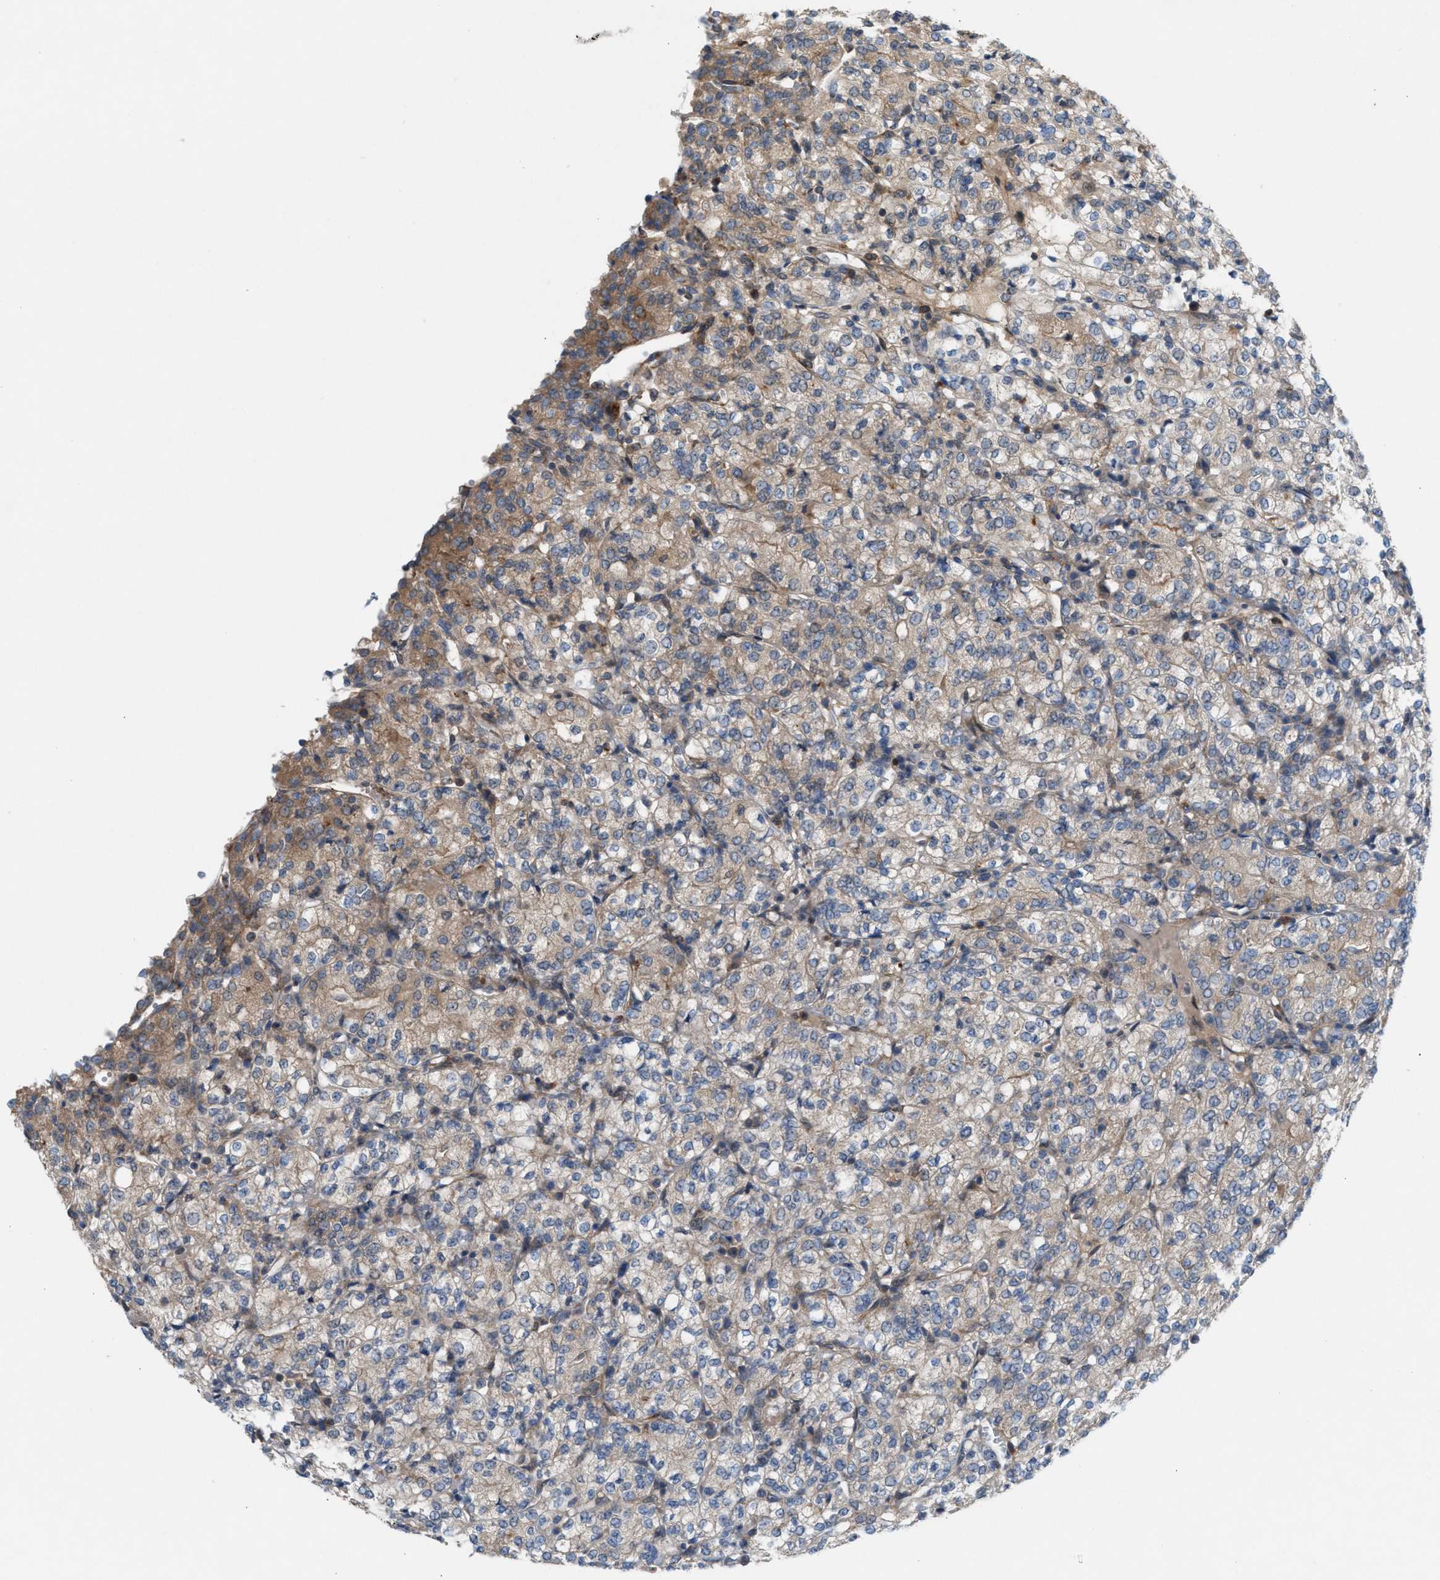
{"staining": {"intensity": "weak", "quantity": "25%-75%", "location": "cytoplasmic/membranous"}, "tissue": "renal cancer", "cell_type": "Tumor cells", "image_type": "cancer", "snomed": [{"axis": "morphology", "description": "Adenocarcinoma, NOS"}, {"axis": "topography", "description": "Kidney"}], "caption": "Human renal cancer (adenocarcinoma) stained for a protein (brown) shows weak cytoplasmic/membranous positive staining in approximately 25%-75% of tumor cells.", "gene": "CYB5D1", "patient": {"sex": "male", "age": 77}}